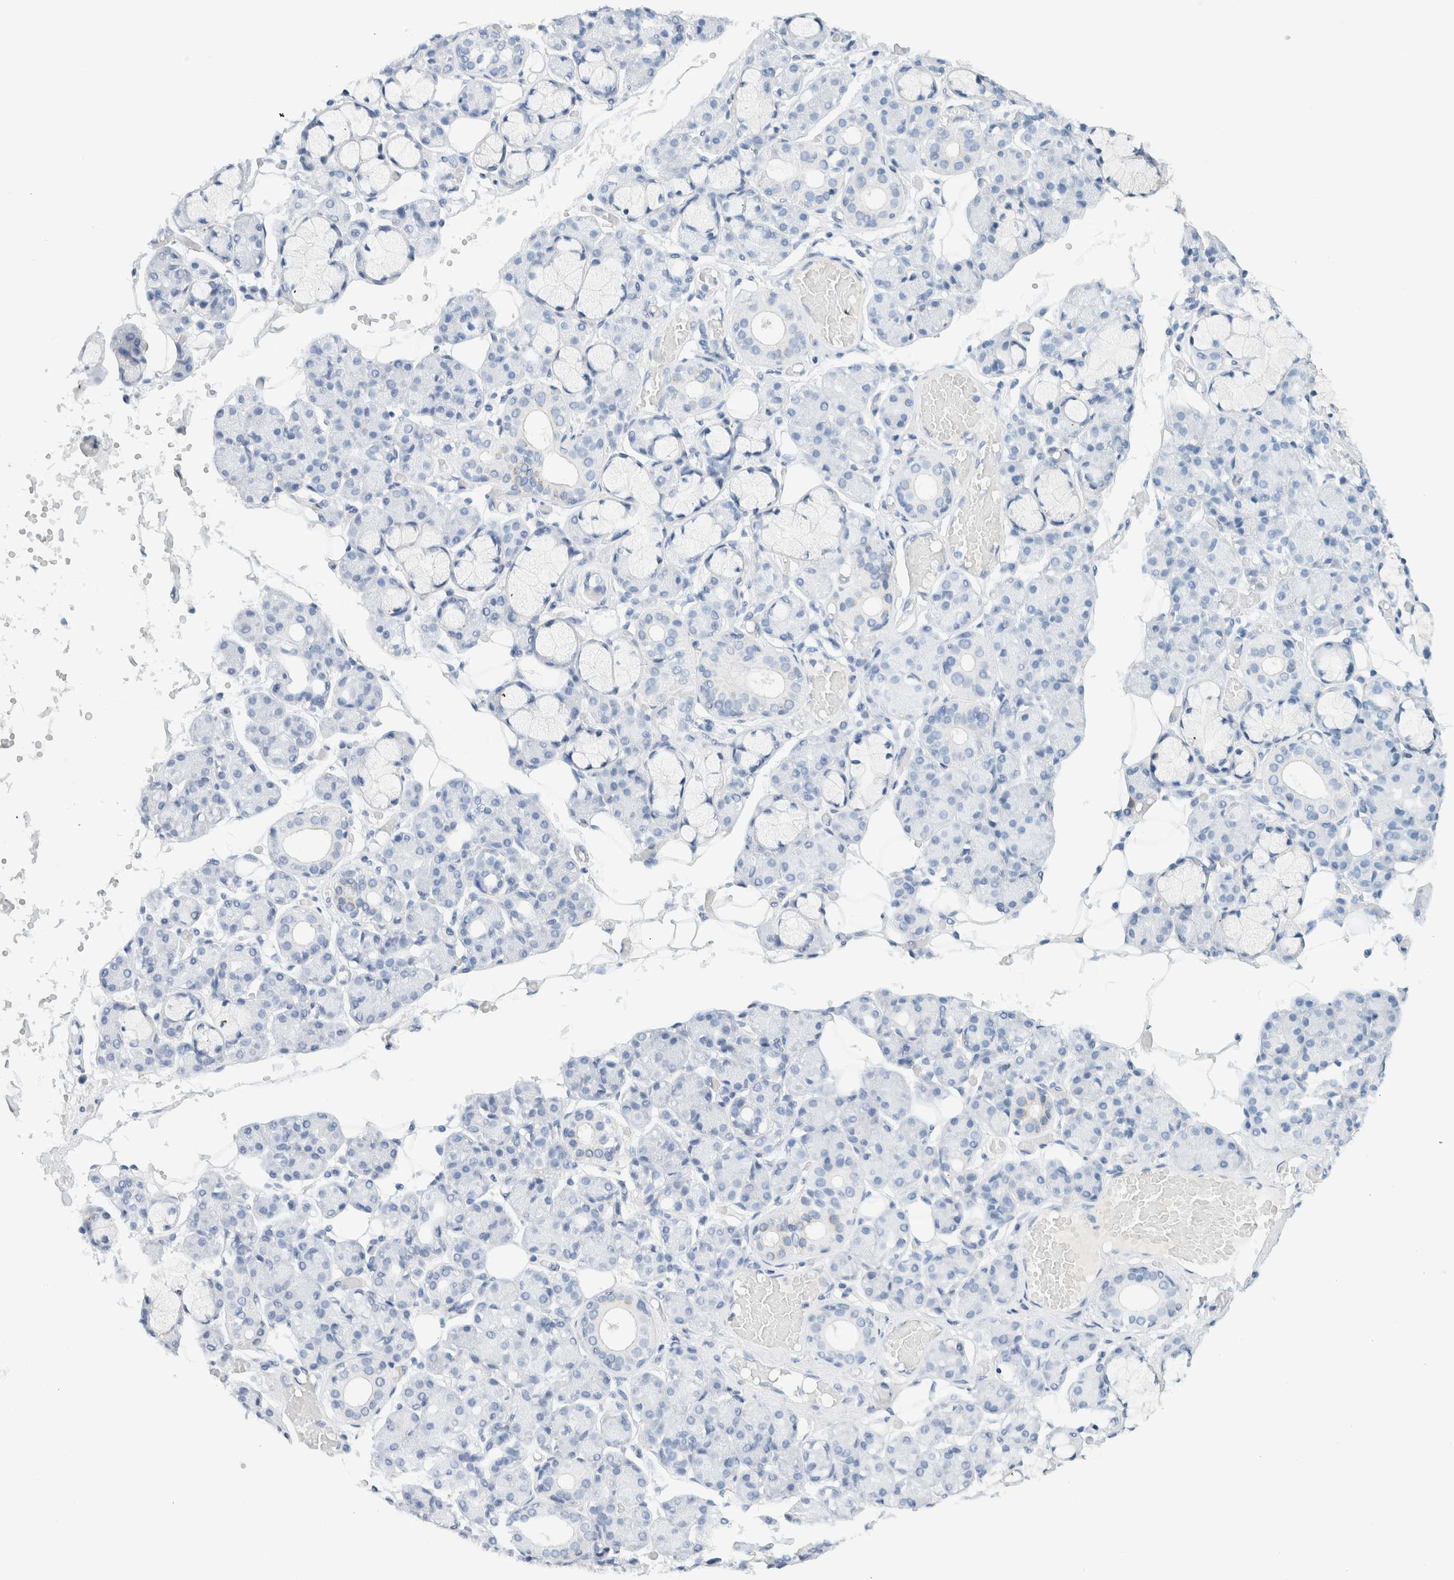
{"staining": {"intensity": "negative", "quantity": "none", "location": "none"}, "tissue": "salivary gland", "cell_type": "Glandular cells", "image_type": "normal", "snomed": [{"axis": "morphology", "description": "Normal tissue, NOS"}, {"axis": "topography", "description": "Salivary gland"}], "caption": "This is an immunohistochemistry image of unremarkable human salivary gland. There is no expression in glandular cells.", "gene": "ALOX12B", "patient": {"sex": "male", "age": 63}}